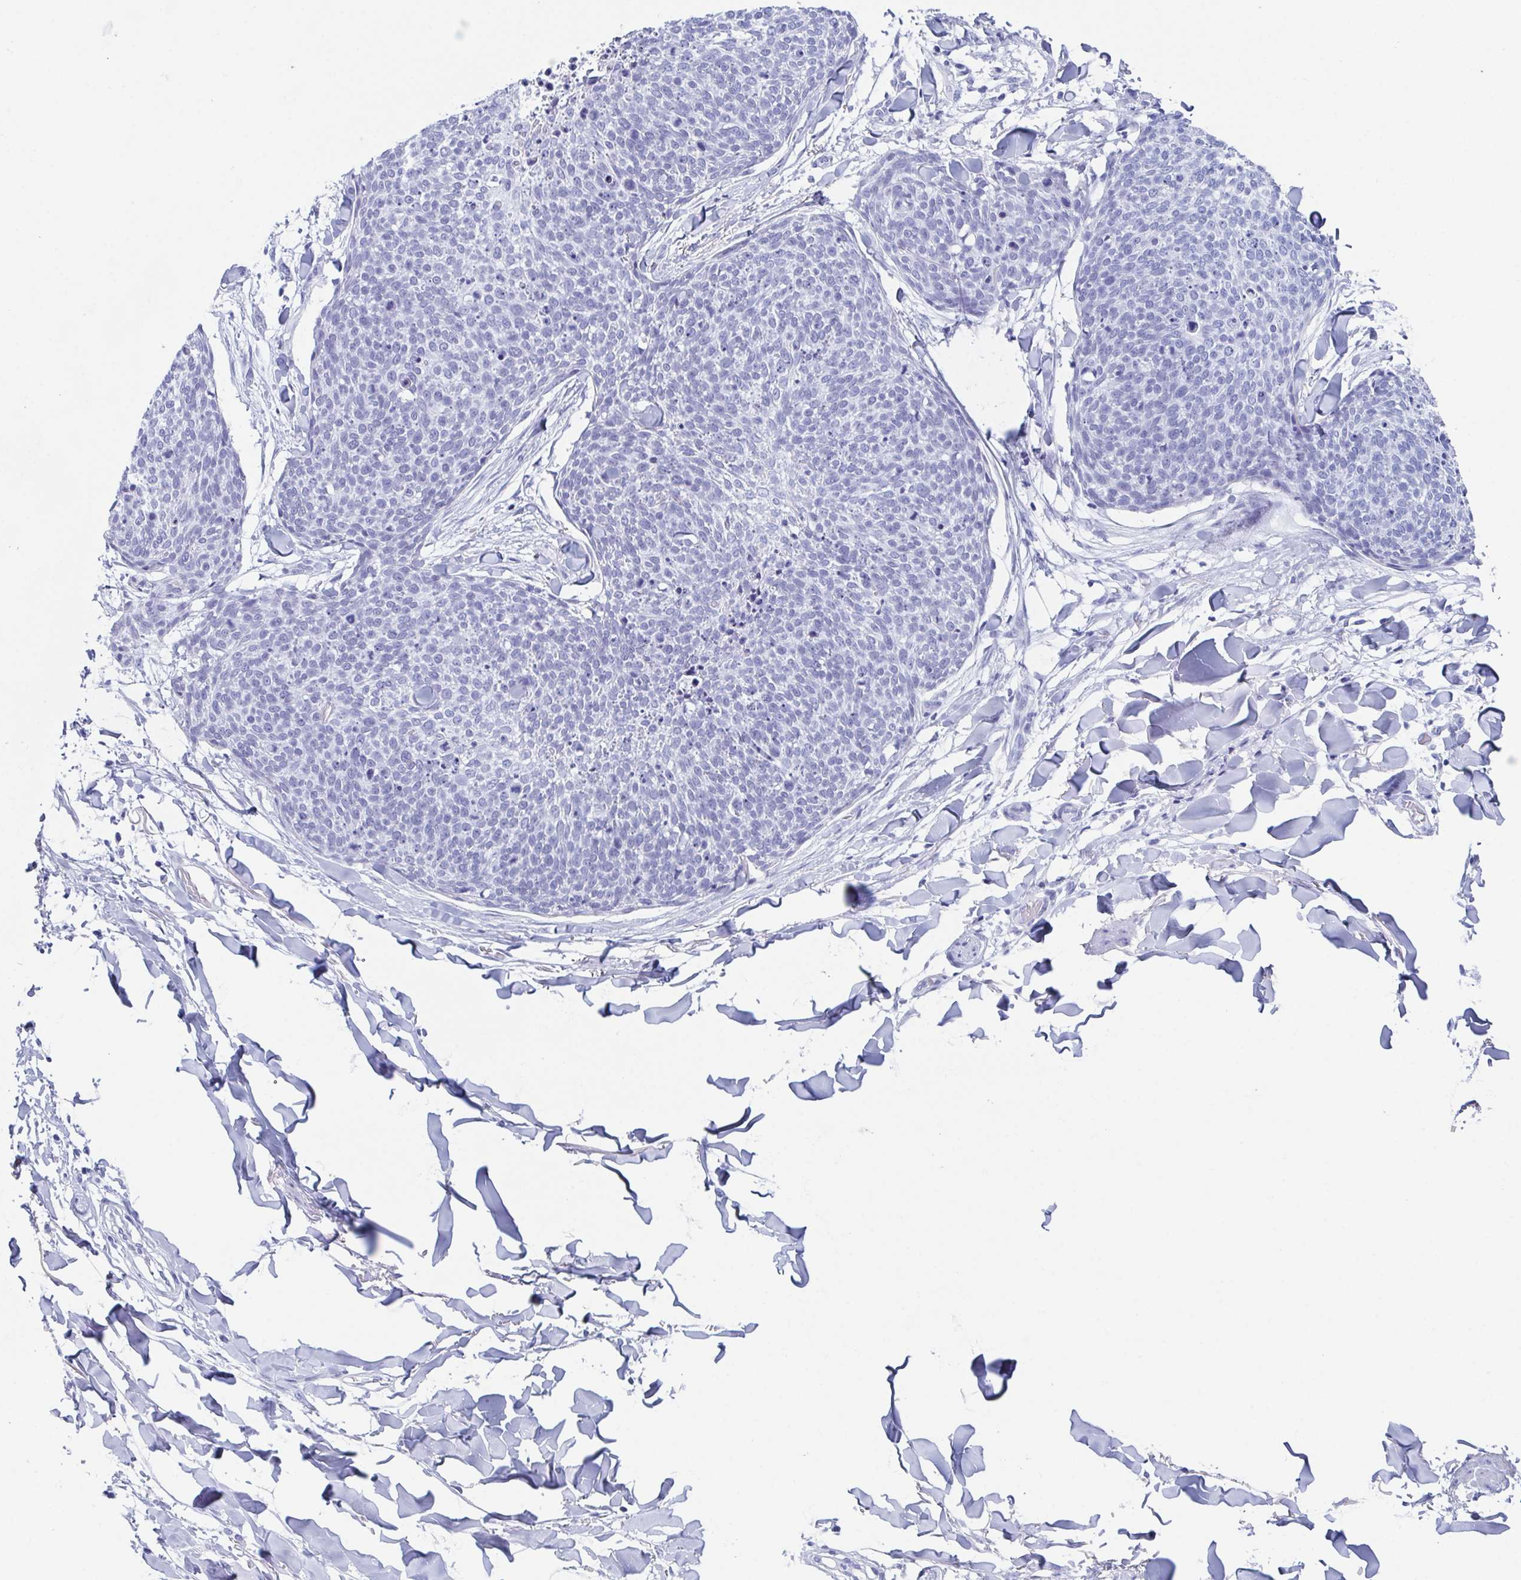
{"staining": {"intensity": "negative", "quantity": "none", "location": "none"}, "tissue": "skin cancer", "cell_type": "Tumor cells", "image_type": "cancer", "snomed": [{"axis": "morphology", "description": "Squamous cell carcinoma, NOS"}, {"axis": "topography", "description": "Skin"}, {"axis": "topography", "description": "Vulva"}], "caption": "DAB immunohistochemical staining of human skin squamous cell carcinoma reveals no significant expression in tumor cells.", "gene": "ZFP64", "patient": {"sex": "female", "age": 75}}